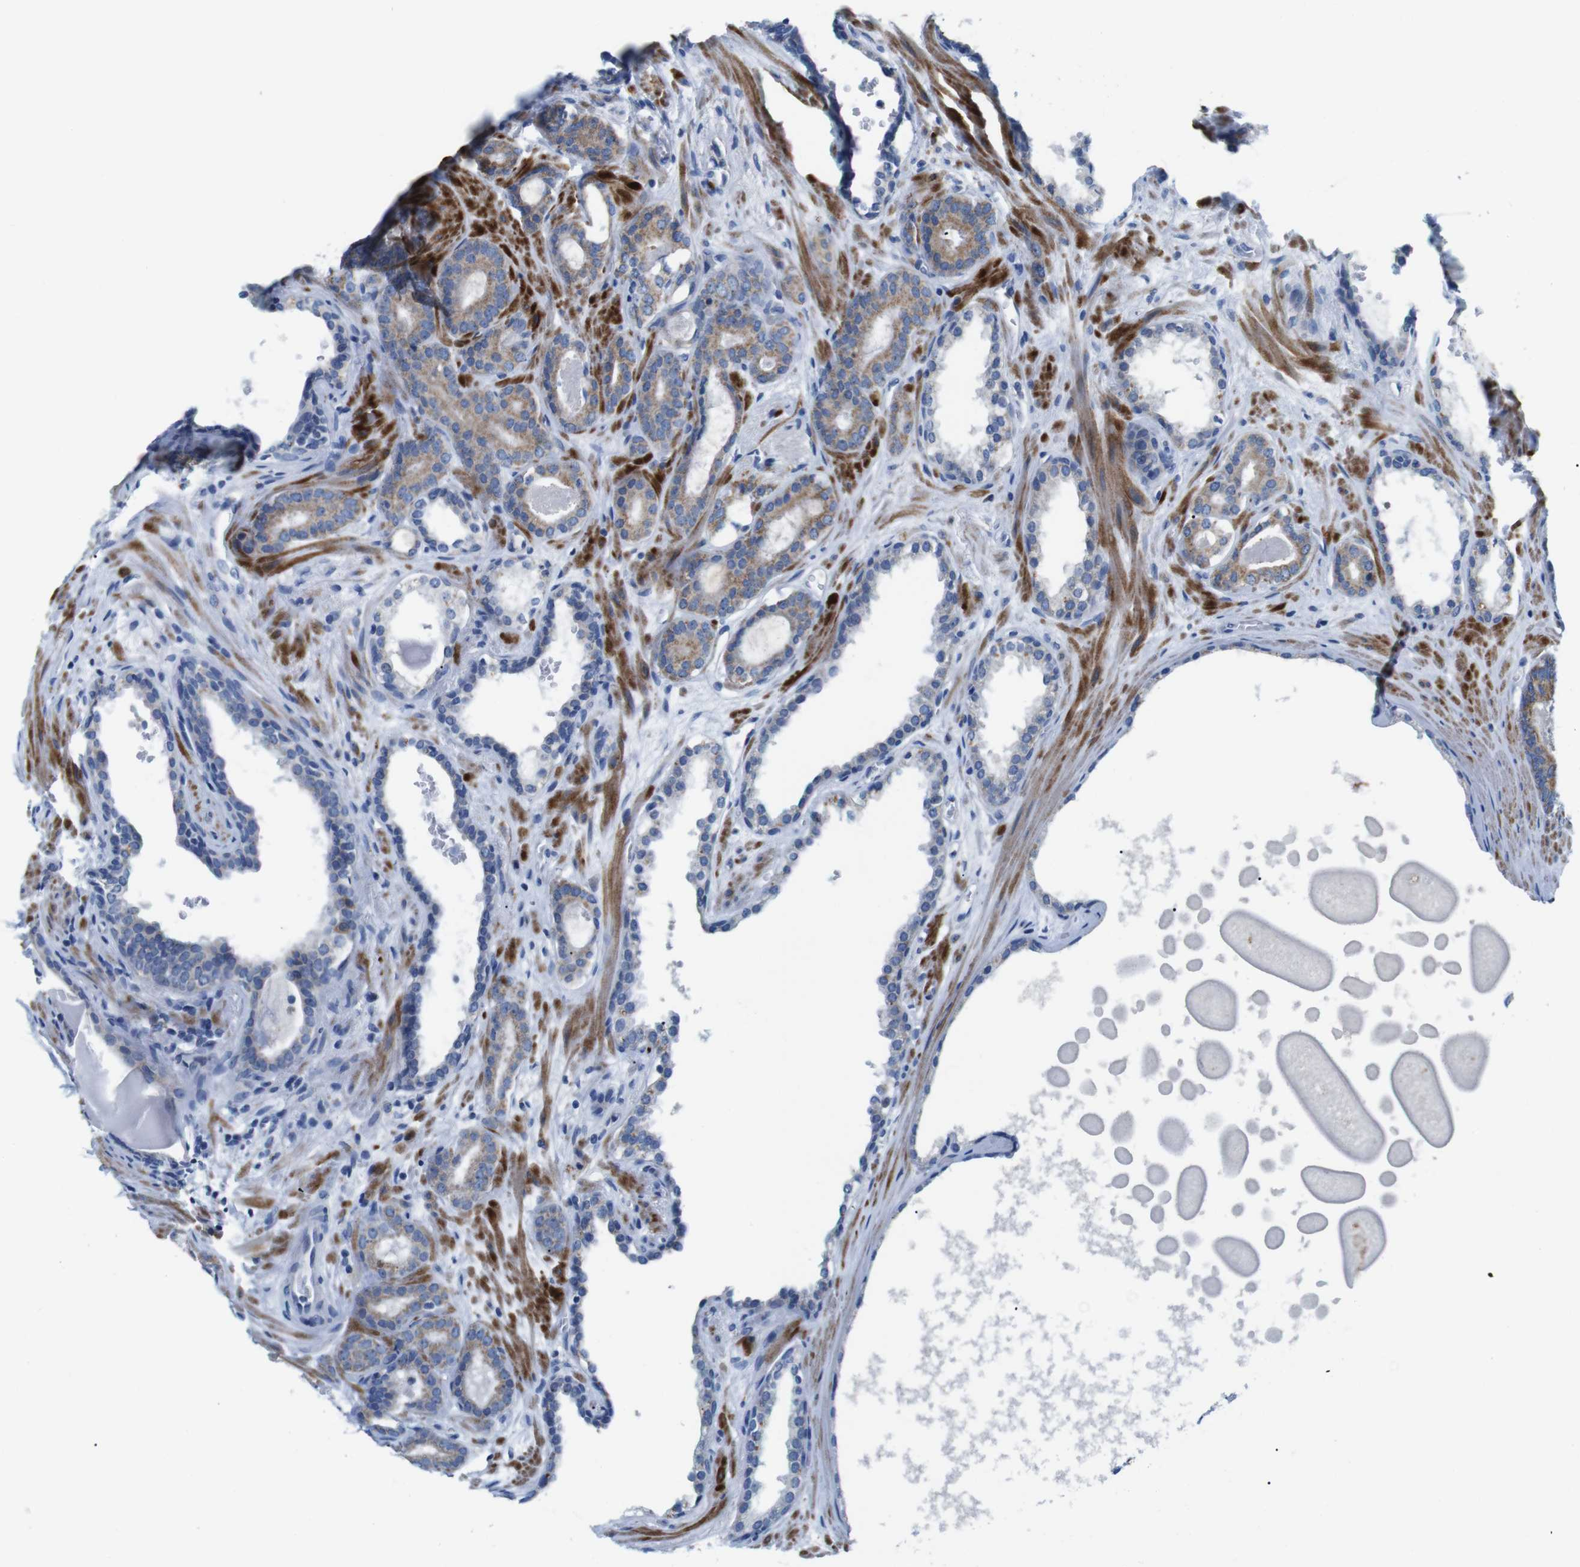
{"staining": {"intensity": "weak", "quantity": ">75%", "location": "cytoplasmic/membranous"}, "tissue": "prostate cancer", "cell_type": "Tumor cells", "image_type": "cancer", "snomed": [{"axis": "morphology", "description": "Adenocarcinoma, High grade"}, {"axis": "topography", "description": "Prostate"}], "caption": "A photomicrograph of prostate high-grade adenocarcinoma stained for a protein displays weak cytoplasmic/membranous brown staining in tumor cells. (brown staining indicates protein expression, while blue staining denotes nuclei).", "gene": "F2RL1", "patient": {"sex": "male", "age": 60}}